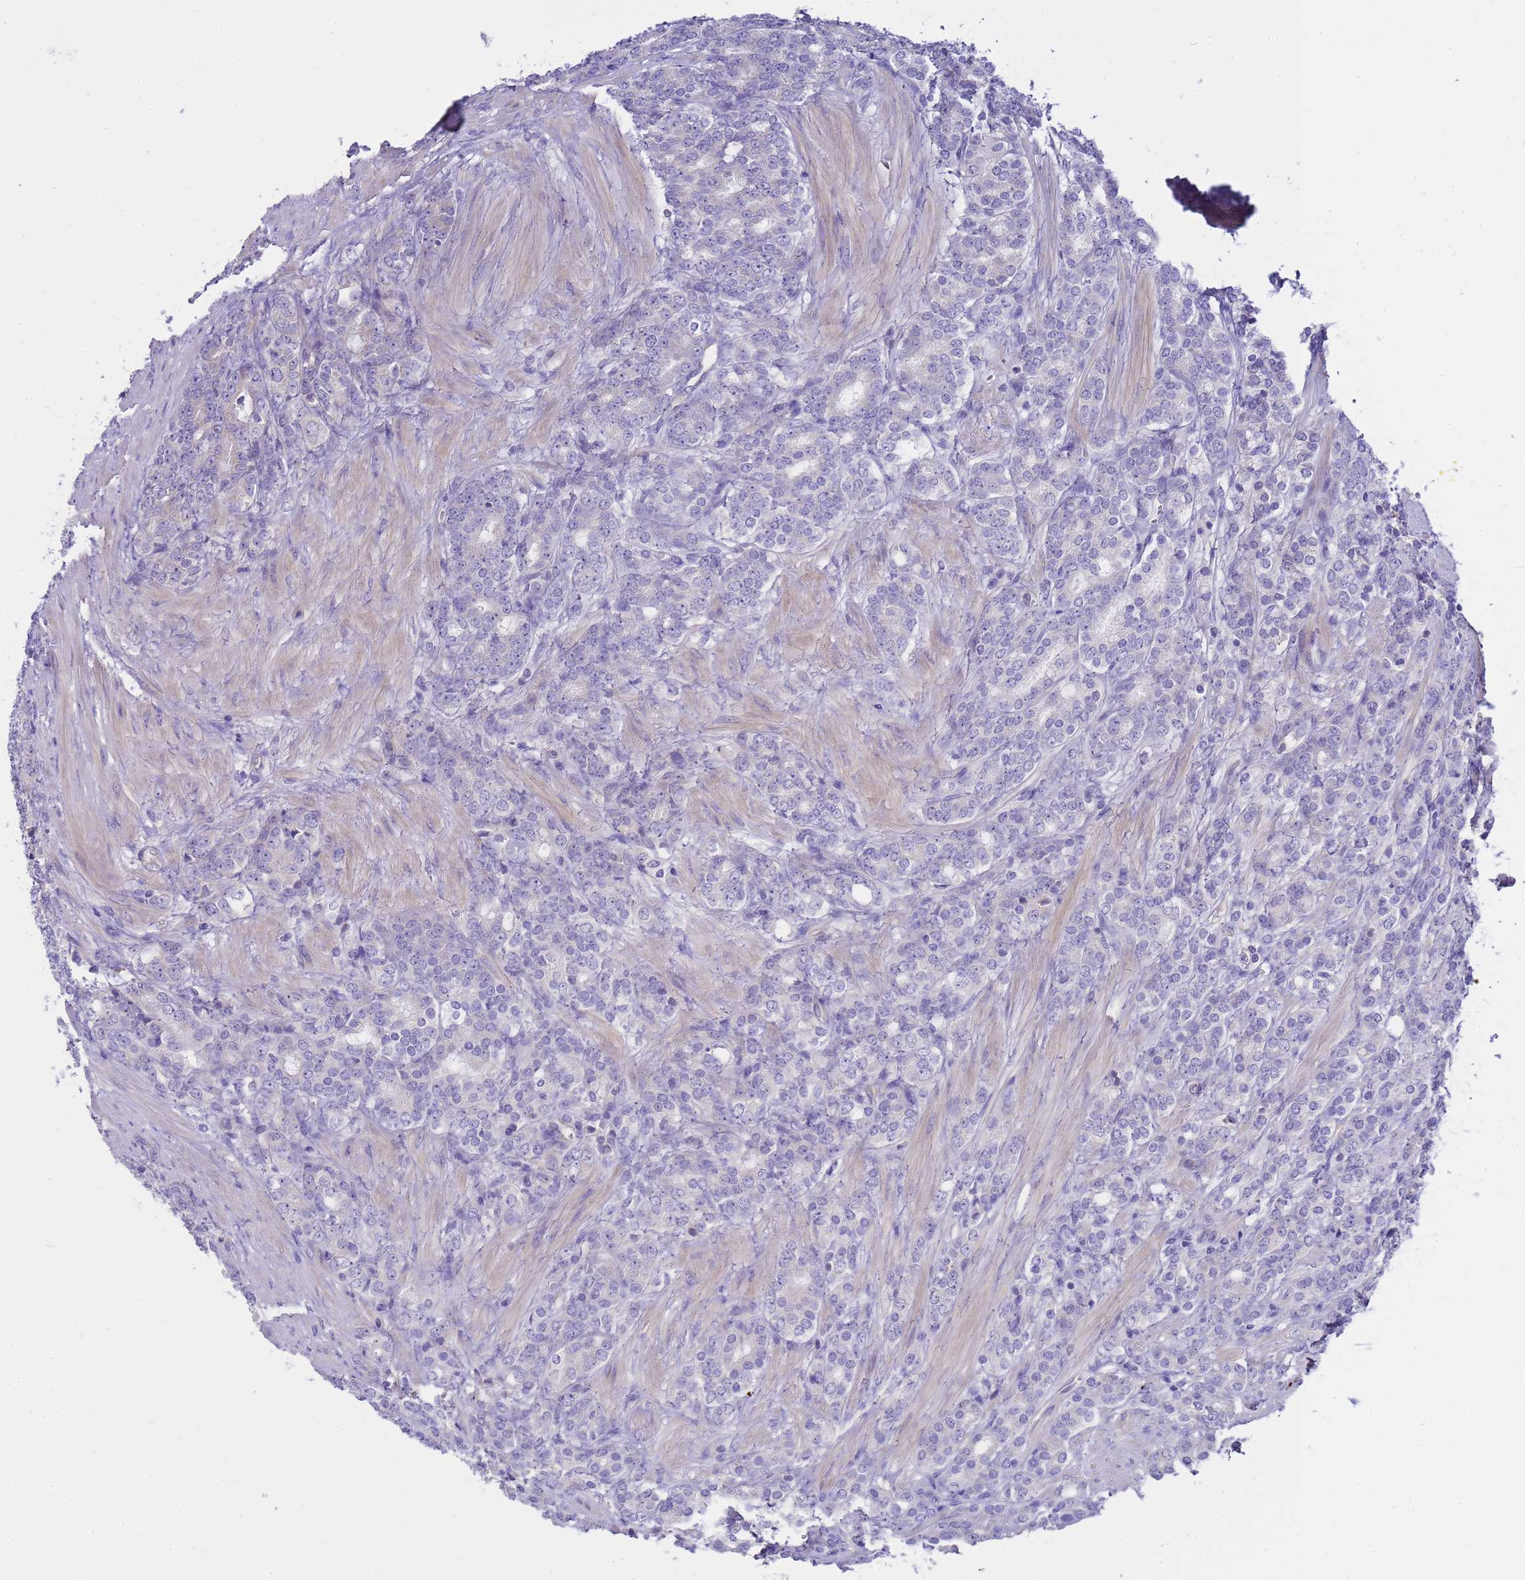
{"staining": {"intensity": "negative", "quantity": "none", "location": "none"}, "tissue": "prostate cancer", "cell_type": "Tumor cells", "image_type": "cancer", "snomed": [{"axis": "morphology", "description": "Adenocarcinoma, High grade"}, {"axis": "topography", "description": "Prostate"}], "caption": "Tumor cells show no significant staining in prostate cancer.", "gene": "RIPPLY2", "patient": {"sex": "male", "age": 62}}